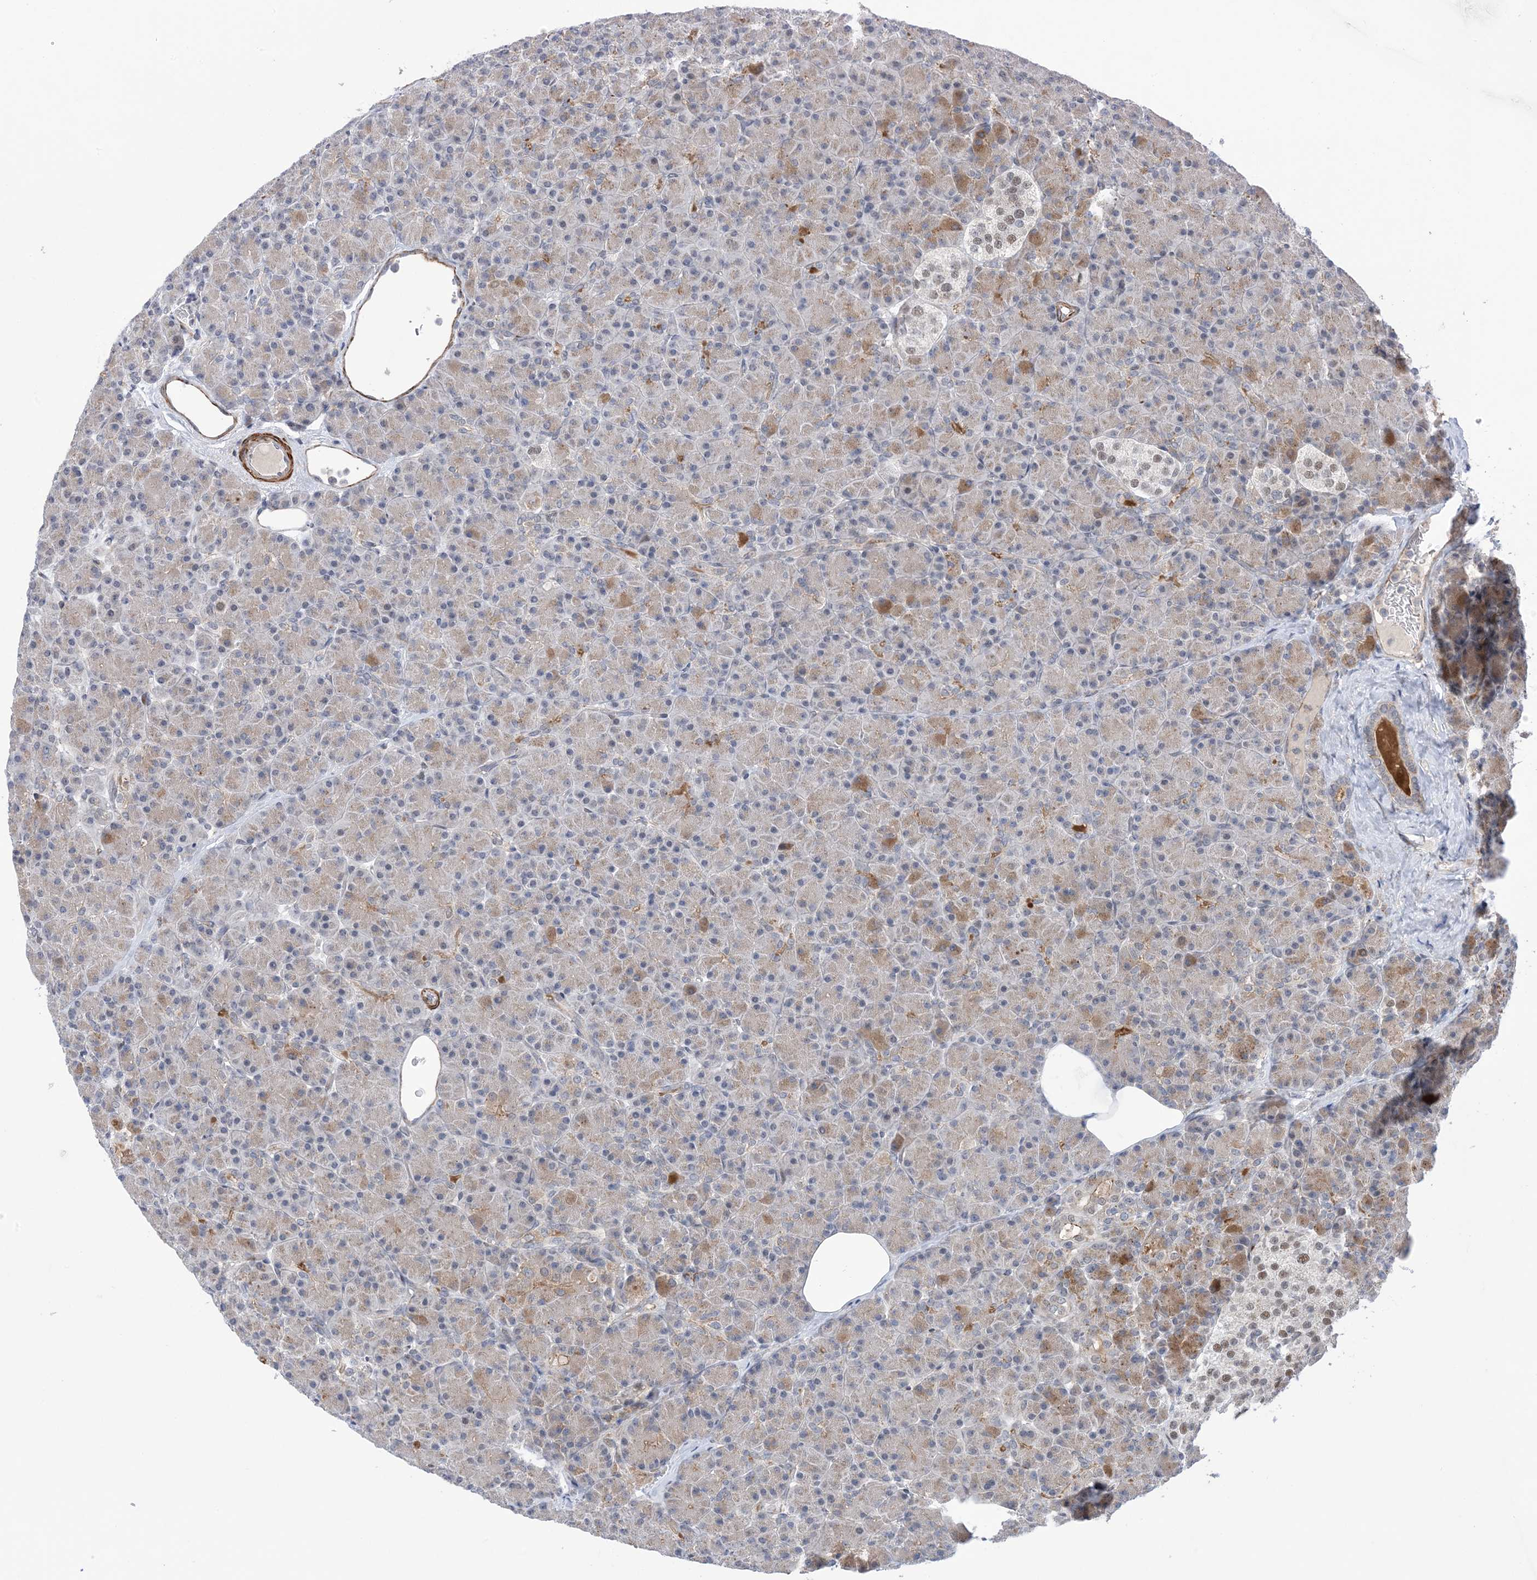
{"staining": {"intensity": "moderate", "quantity": "<25%", "location": "cytoplasmic/membranous"}, "tissue": "pancreas", "cell_type": "Exocrine glandular cells", "image_type": "normal", "snomed": [{"axis": "morphology", "description": "Normal tissue, NOS"}, {"axis": "topography", "description": "Pancreas"}], "caption": "DAB immunohistochemical staining of benign human pancreas shows moderate cytoplasmic/membranous protein positivity in about <25% of exocrine glandular cells. (IHC, brightfield microscopy, high magnification).", "gene": "ZNF8", "patient": {"sex": "female", "age": 43}}